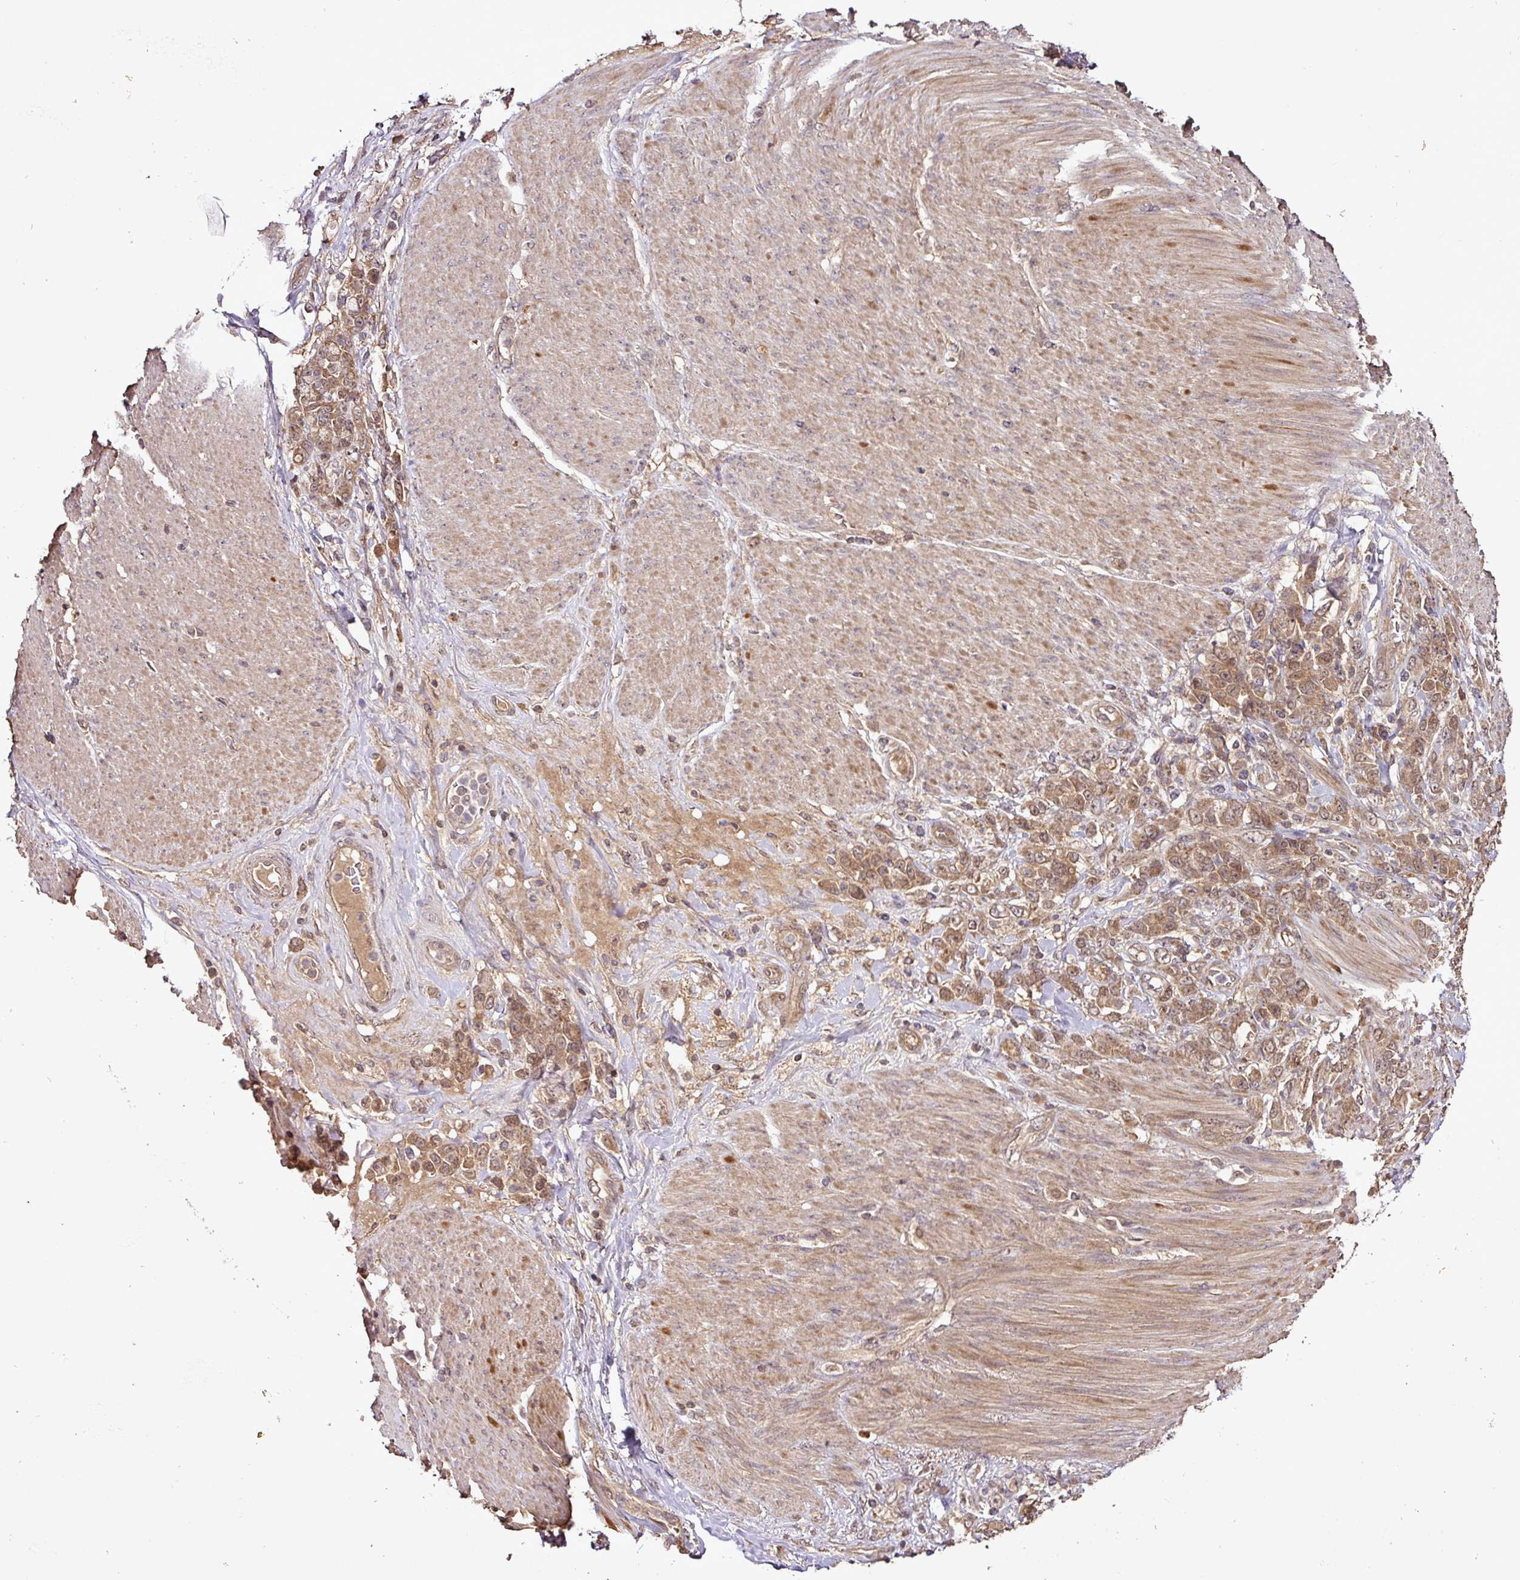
{"staining": {"intensity": "moderate", "quantity": ">75%", "location": "cytoplasmic/membranous,nuclear"}, "tissue": "stomach cancer", "cell_type": "Tumor cells", "image_type": "cancer", "snomed": [{"axis": "morphology", "description": "Adenocarcinoma, NOS"}, {"axis": "topography", "description": "Stomach"}], "caption": "Immunohistochemistry photomicrograph of human stomach cancer stained for a protein (brown), which shows medium levels of moderate cytoplasmic/membranous and nuclear expression in approximately >75% of tumor cells.", "gene": "FAIM", "patient": {"sex": "female", "age": 79}}